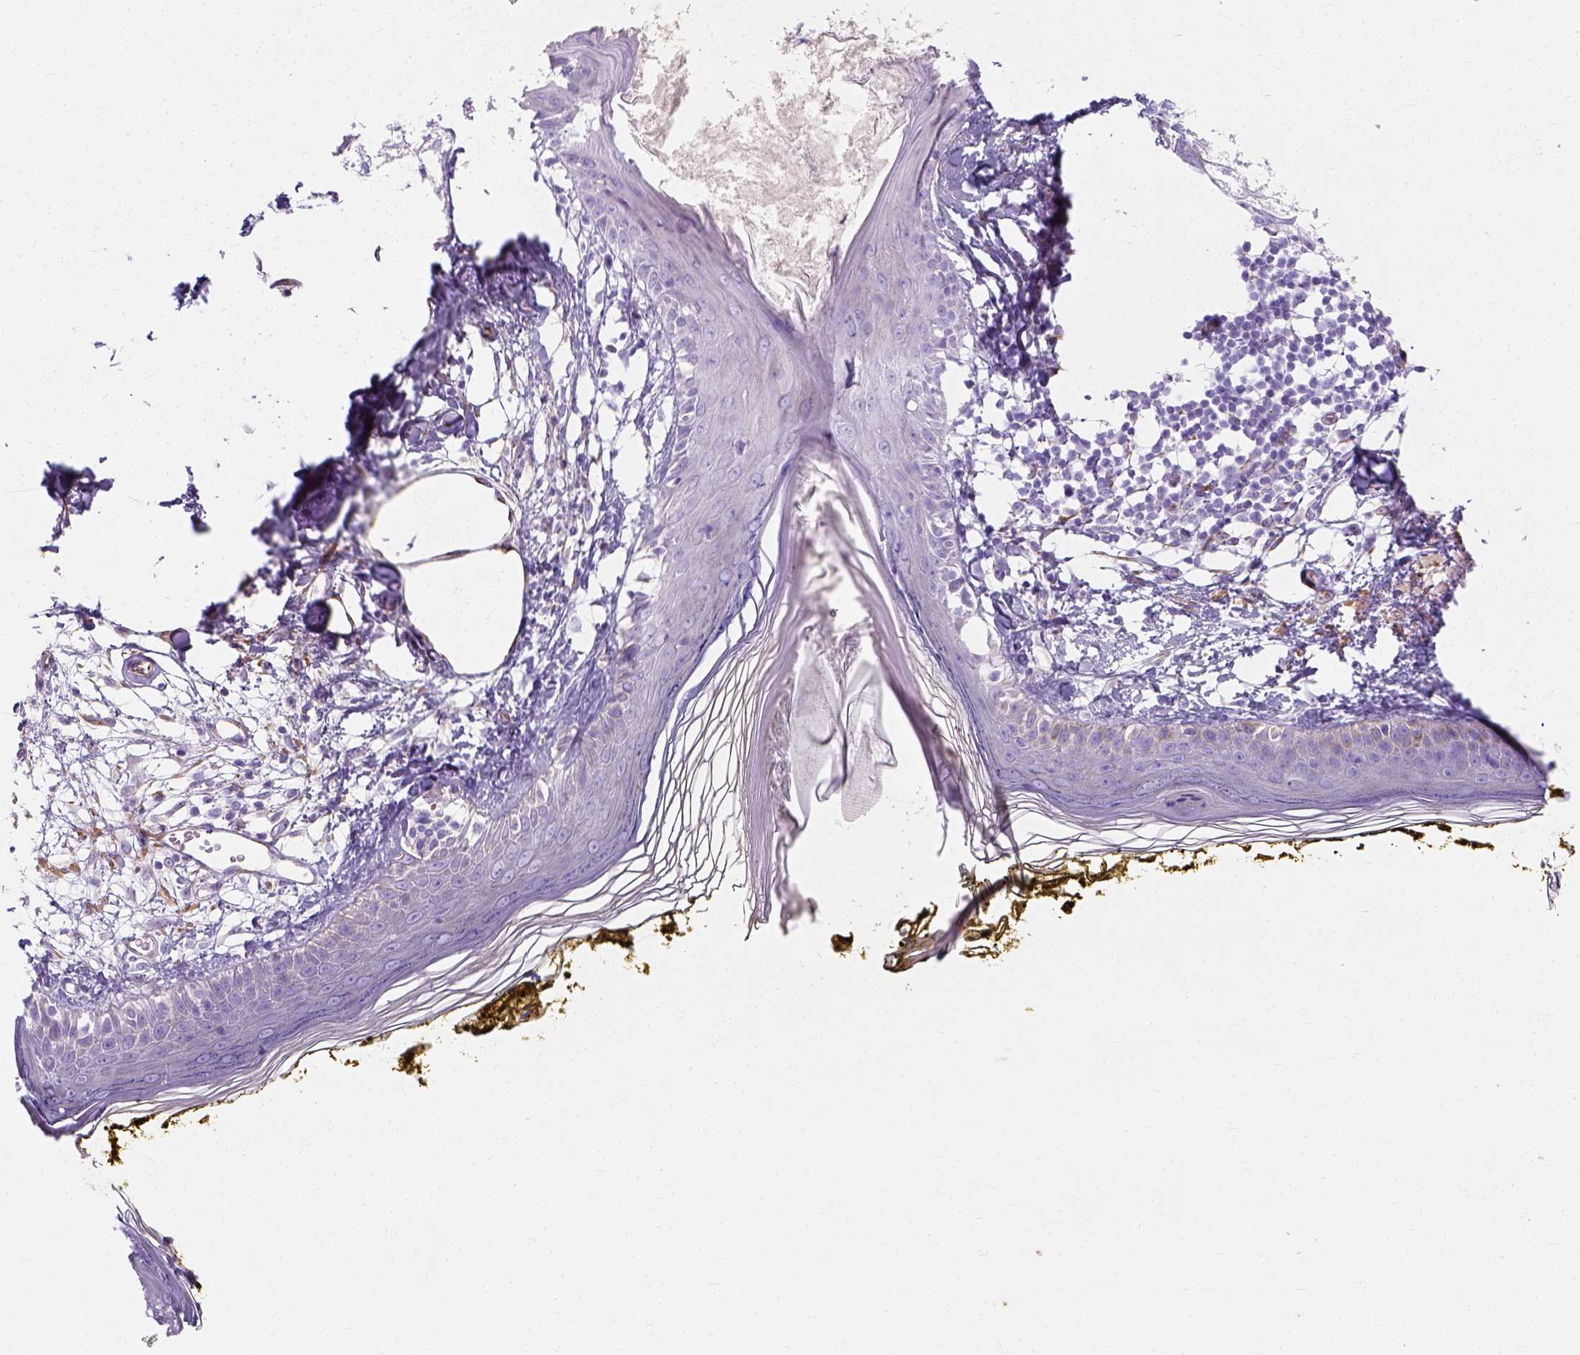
{"staining": {"intensity": "negative", "quantity": "none", "location": "none"}, "tissue": "skin", "cell_type": "Fibroblasts", "image_type": "normal", "snomed": [{"axis": "morphology", "description": "Normal tissue, NOS"}, {"axis": "topography", "description": "Skin"}], "caption": "An immunohistochemistry (IHC) photomicrograph of benign skin is shown. There is no staining in fibroblasts of skin. (DAB (3,3'-diaminobenzidine) immunohistochemistry with hematoxylin counter stain).", "gene": "MYH15", "patient": {"sex": "male", "age": 76}}